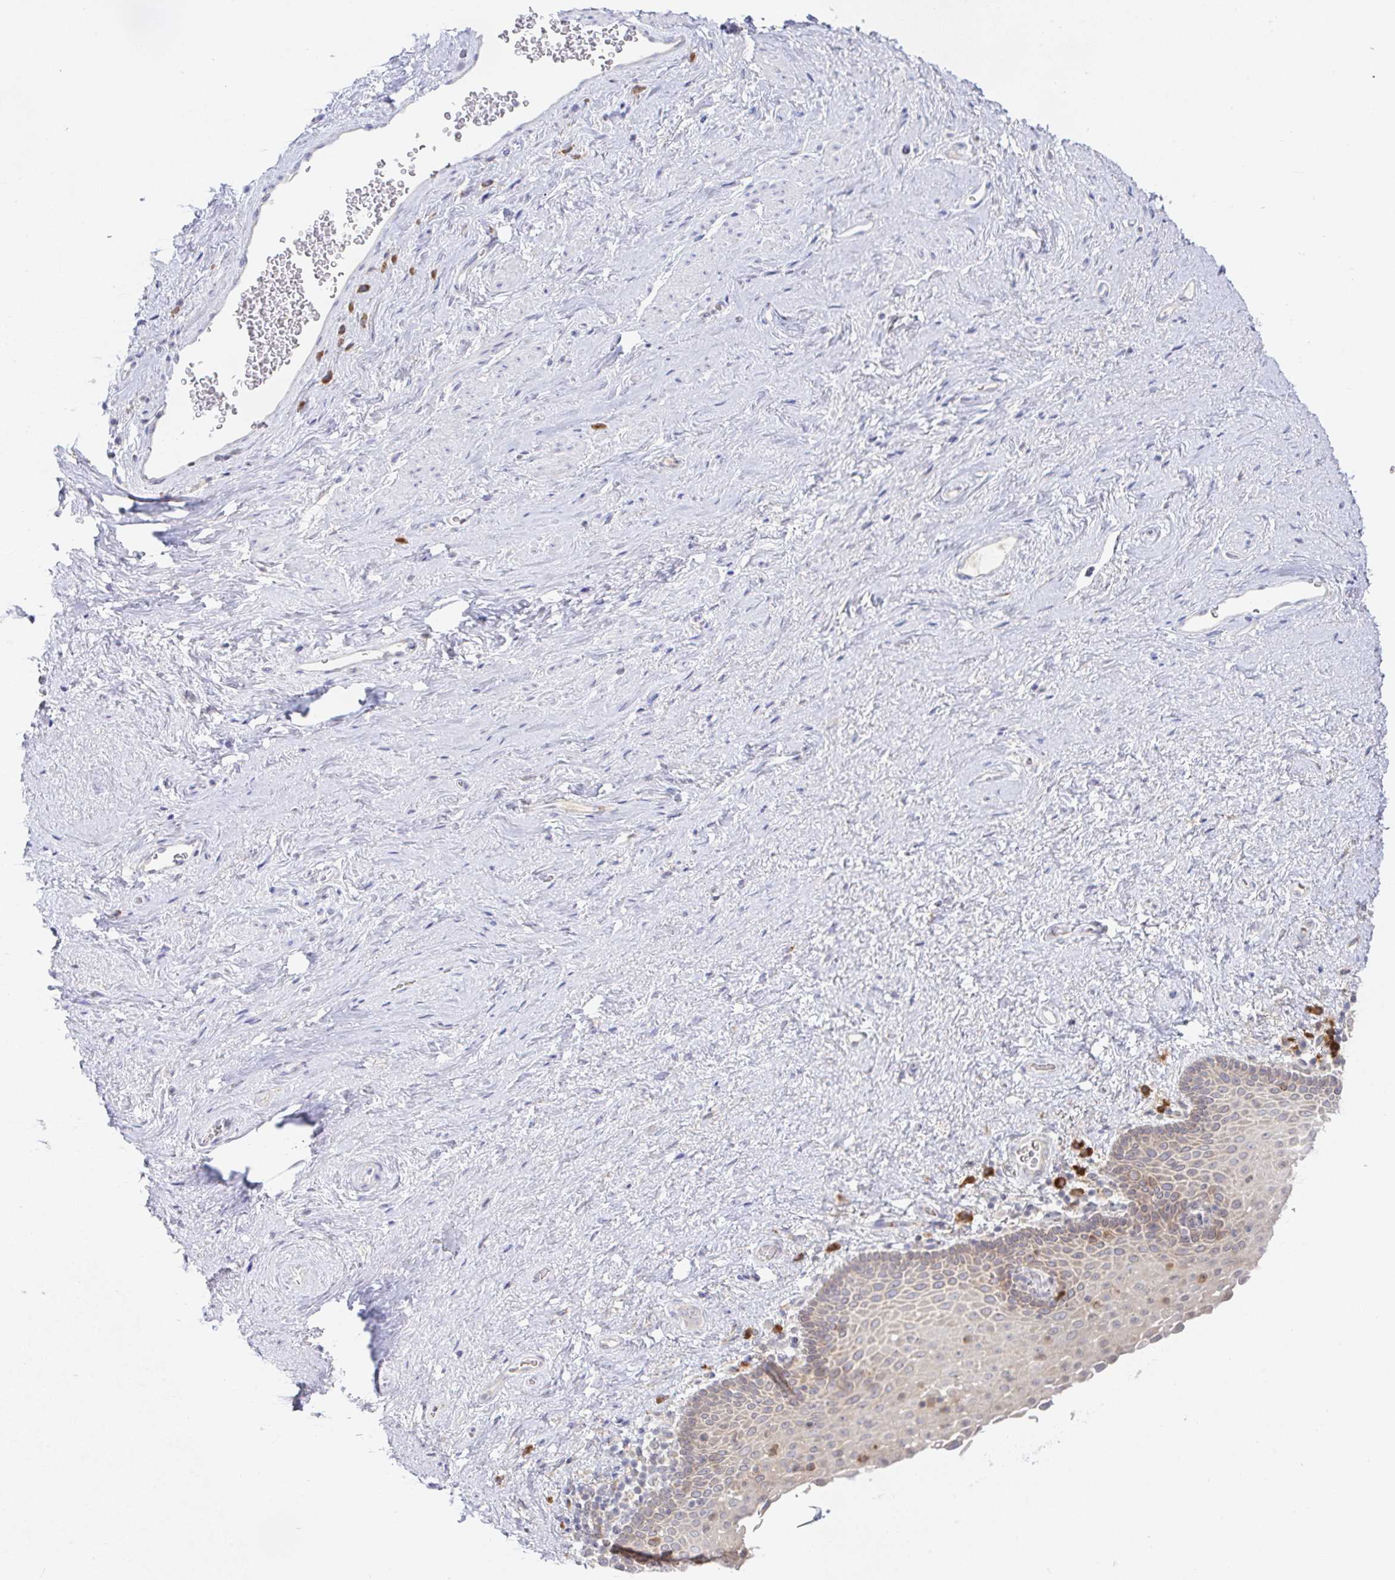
{"staining": {"intensity": "weak", "quantity": "25%-75%", "location": "cytoplasmic/membranous"}, "tissue": "vagina", "cell_type": "Squamous epithelial cells", "image_type": "normal", "snomed": [{"axis": "morphology", "description": "Normal tissue, NOS"}, {"axis": "topography", "description": "Vagina"}], "caption": "Weak cytoplasmic/membranous expression is present in approximately 25%-75% of squamous epithelial cells in normal vagina. The staining is performed using DAB brown chromogen to label protein expression. The nuclei are counter-stained blue using hematoxylin.", "gene": "DERL2", "patient": {"sex": "female", "age": 61}}